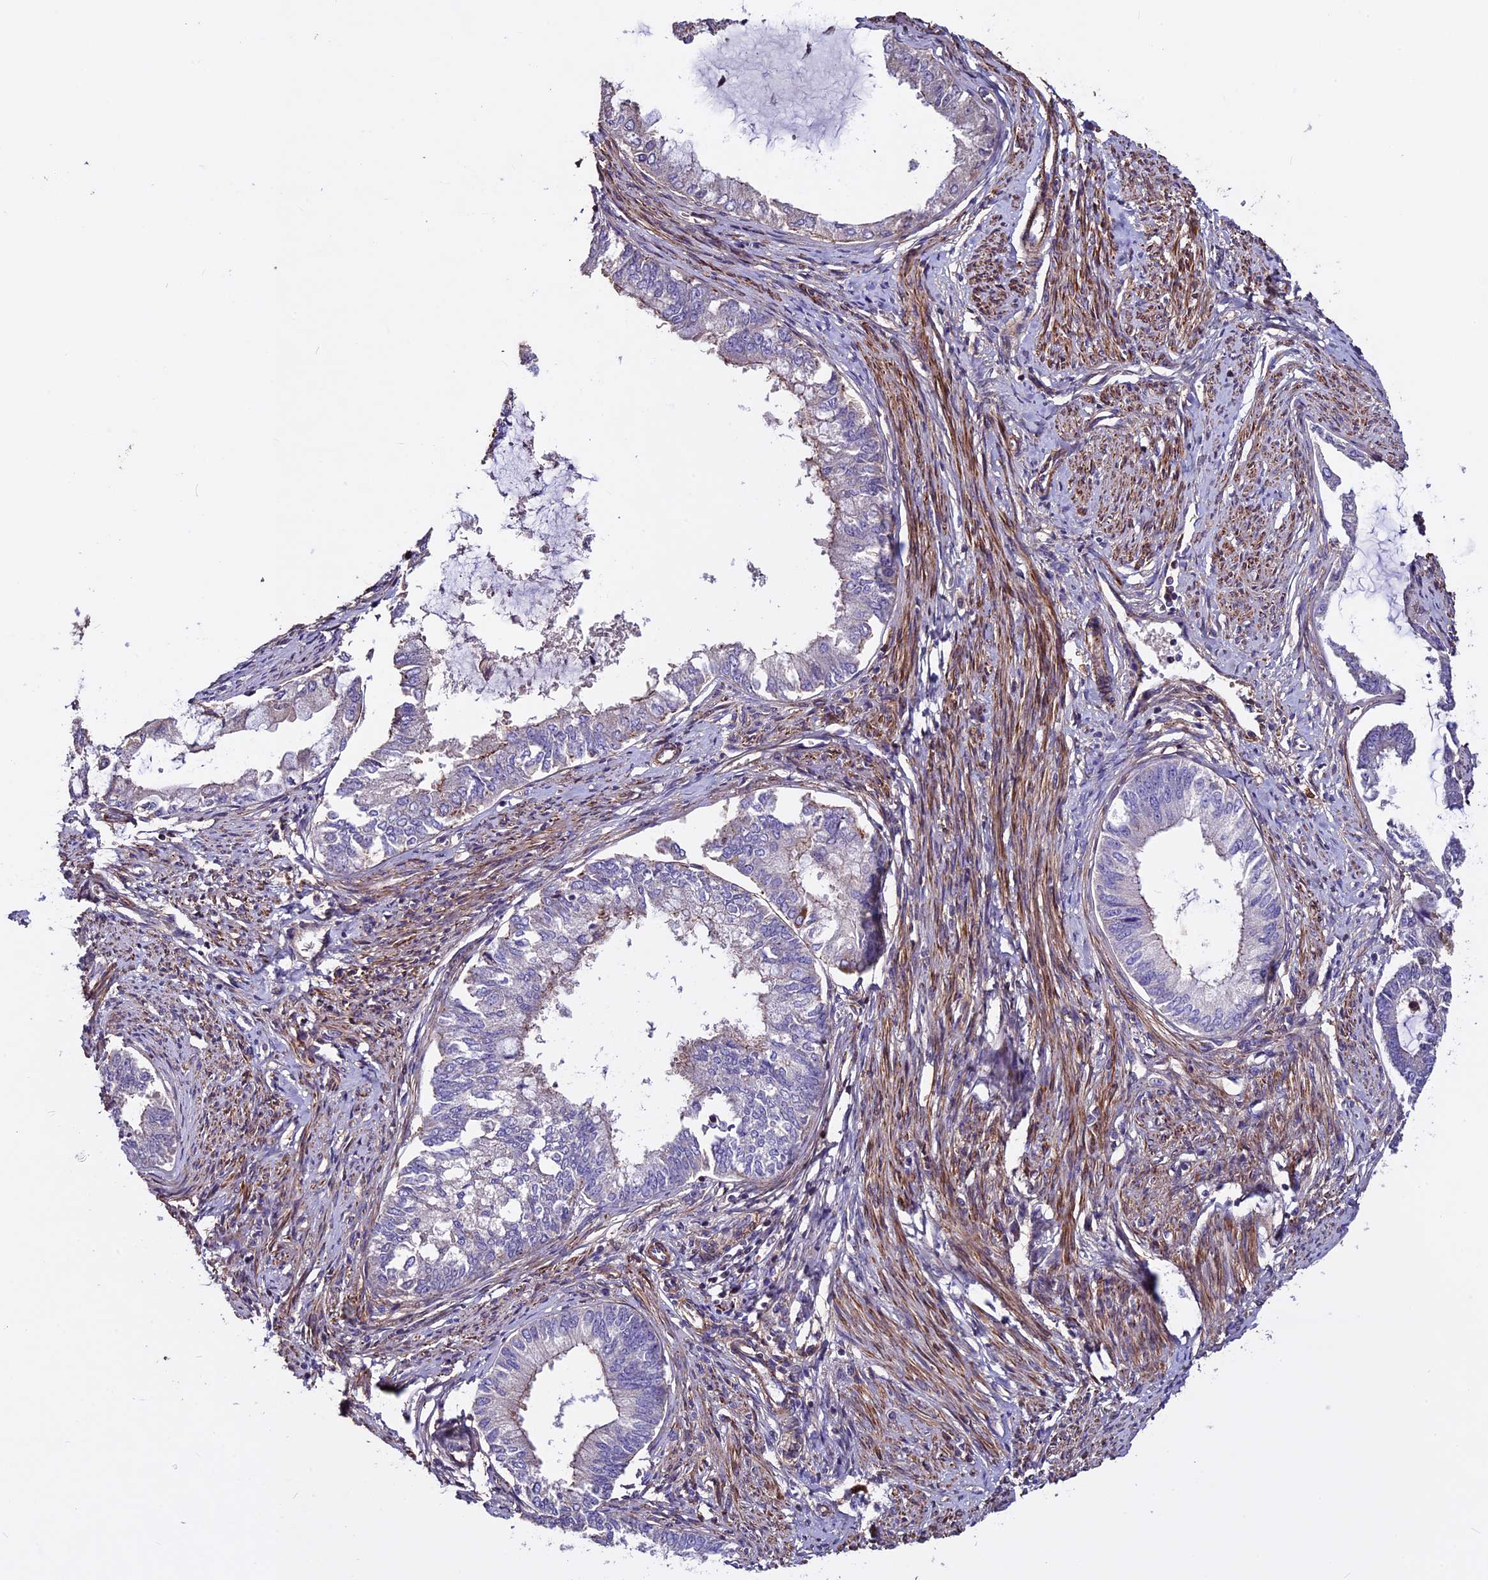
{"staining": {"intensity": "moderate", "quantity": "<25%", "location": "cytoplasmic/membranous"}, "tissue": "endometrial cancer", "cell_type": "Tumor cells", "image_type": "cancer", "snomed": [{"axis": "morphology", "description": "Adenocarcinoma, NOS"}, {"axis": "topography", "description": "Endometrium"}], "caption": "High-power microscopy captured an IHC image of endometrial adenocarcinoma, revealing moderate cytoplasmic/membranous positivity in about <25% of tumor cells.", "gene": "EVA1B", "patient": {"sex": "female", "age": 86}}